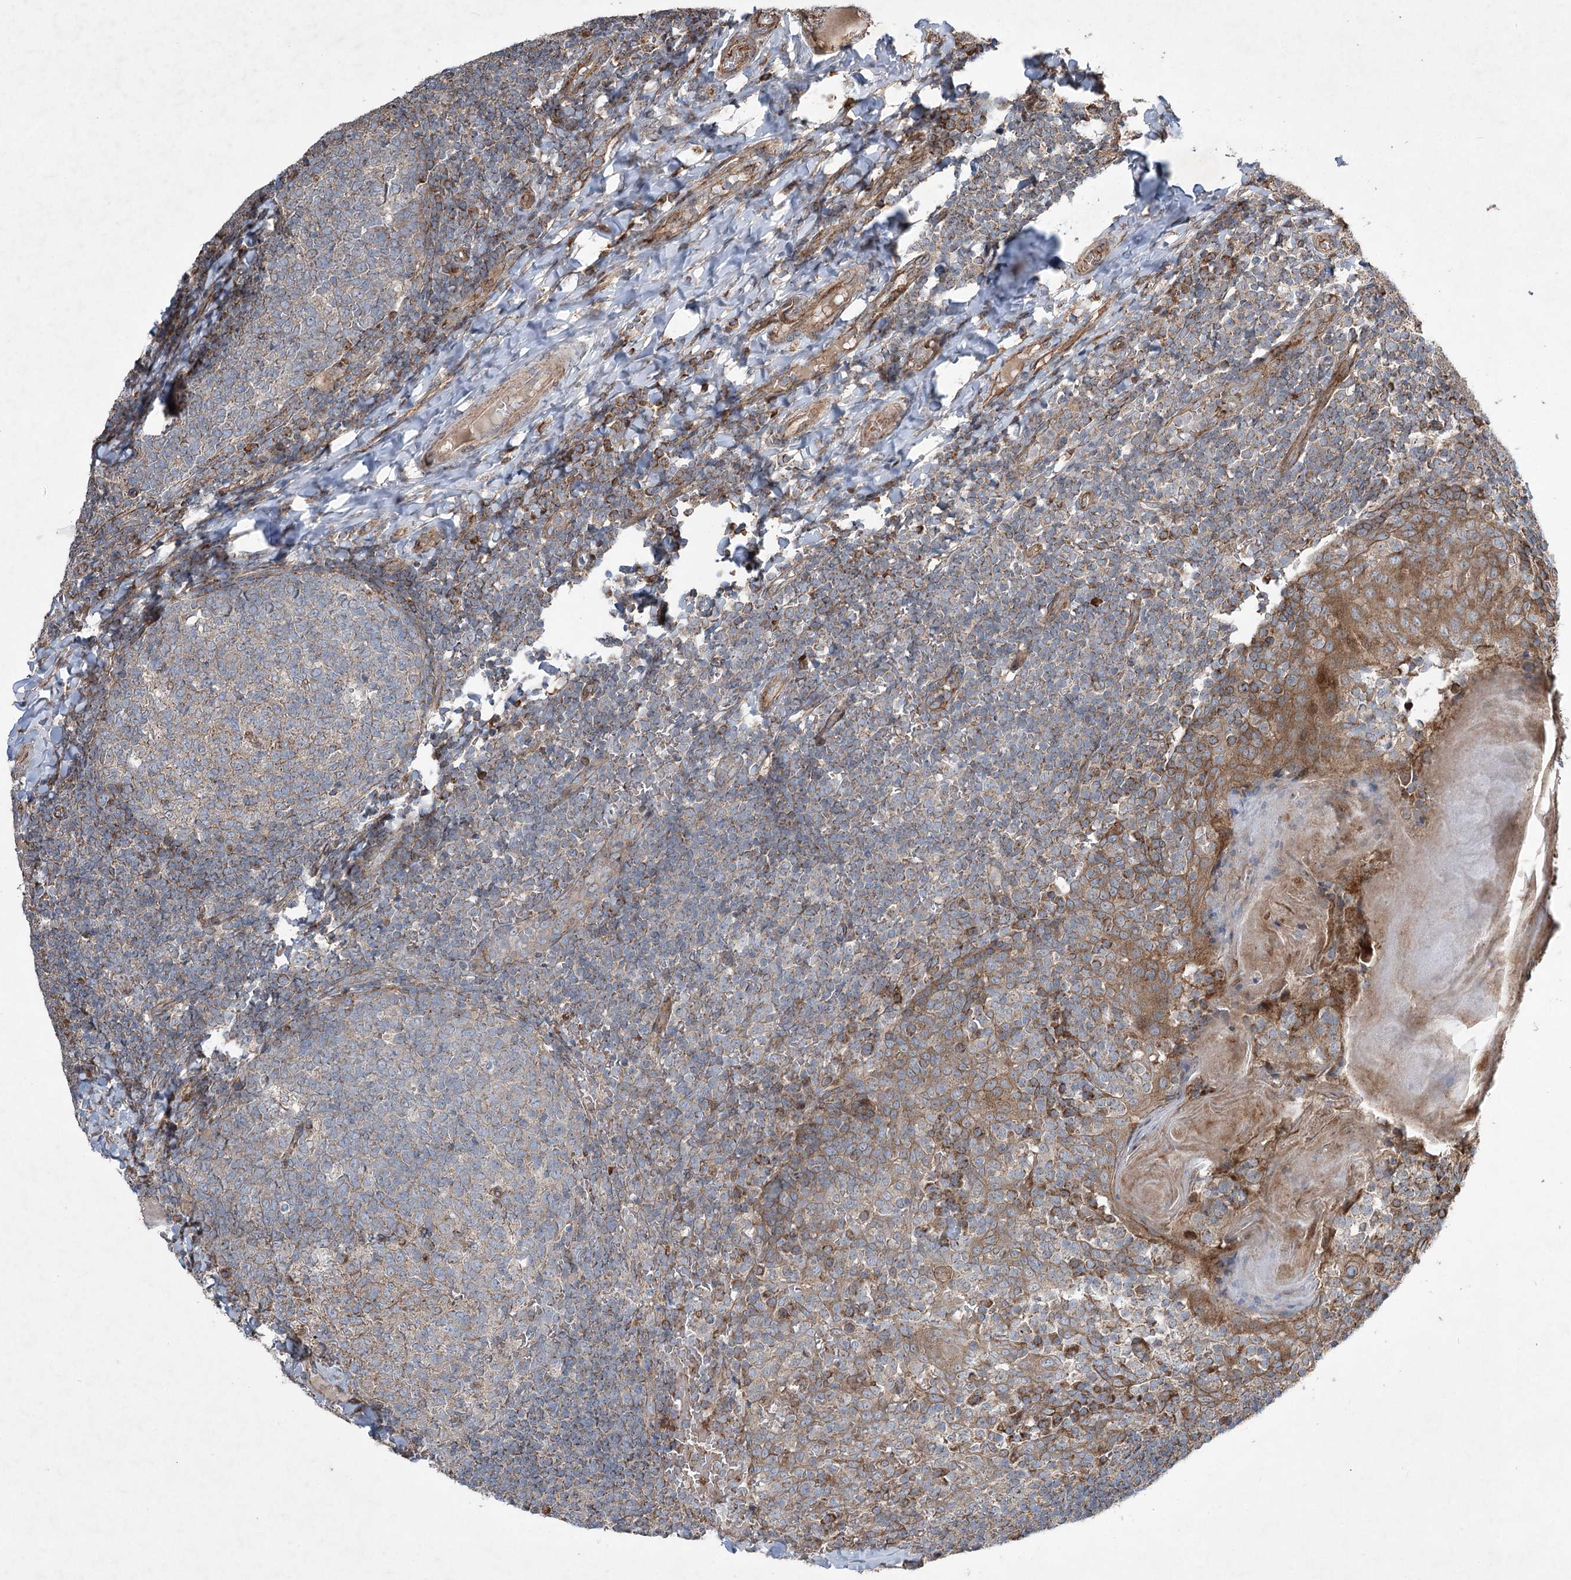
{"staining": {"intensity": "weak", "quantity": "<25%", "location": "cytoplasmic/membranous"}, "tissue": "tonsil", "cell_type": "Germinal center cells", "image_type": "normal", "snomed": [{"axis": "morphology", "description": "Normal tissue, NOS"}, {"axis": "topography", "description": "Tonsil"}], "caption": "The immunohistochemistry (IHC) micrograph has no significant expression in germinal center cells of tonsil. (Stains: DAB IHC with hematoxylin counter stain, Microscopy: brightfield microscopy at high magnification).", "gene": "SERINC5", "patient": {"sex": "female", "age": 19}}